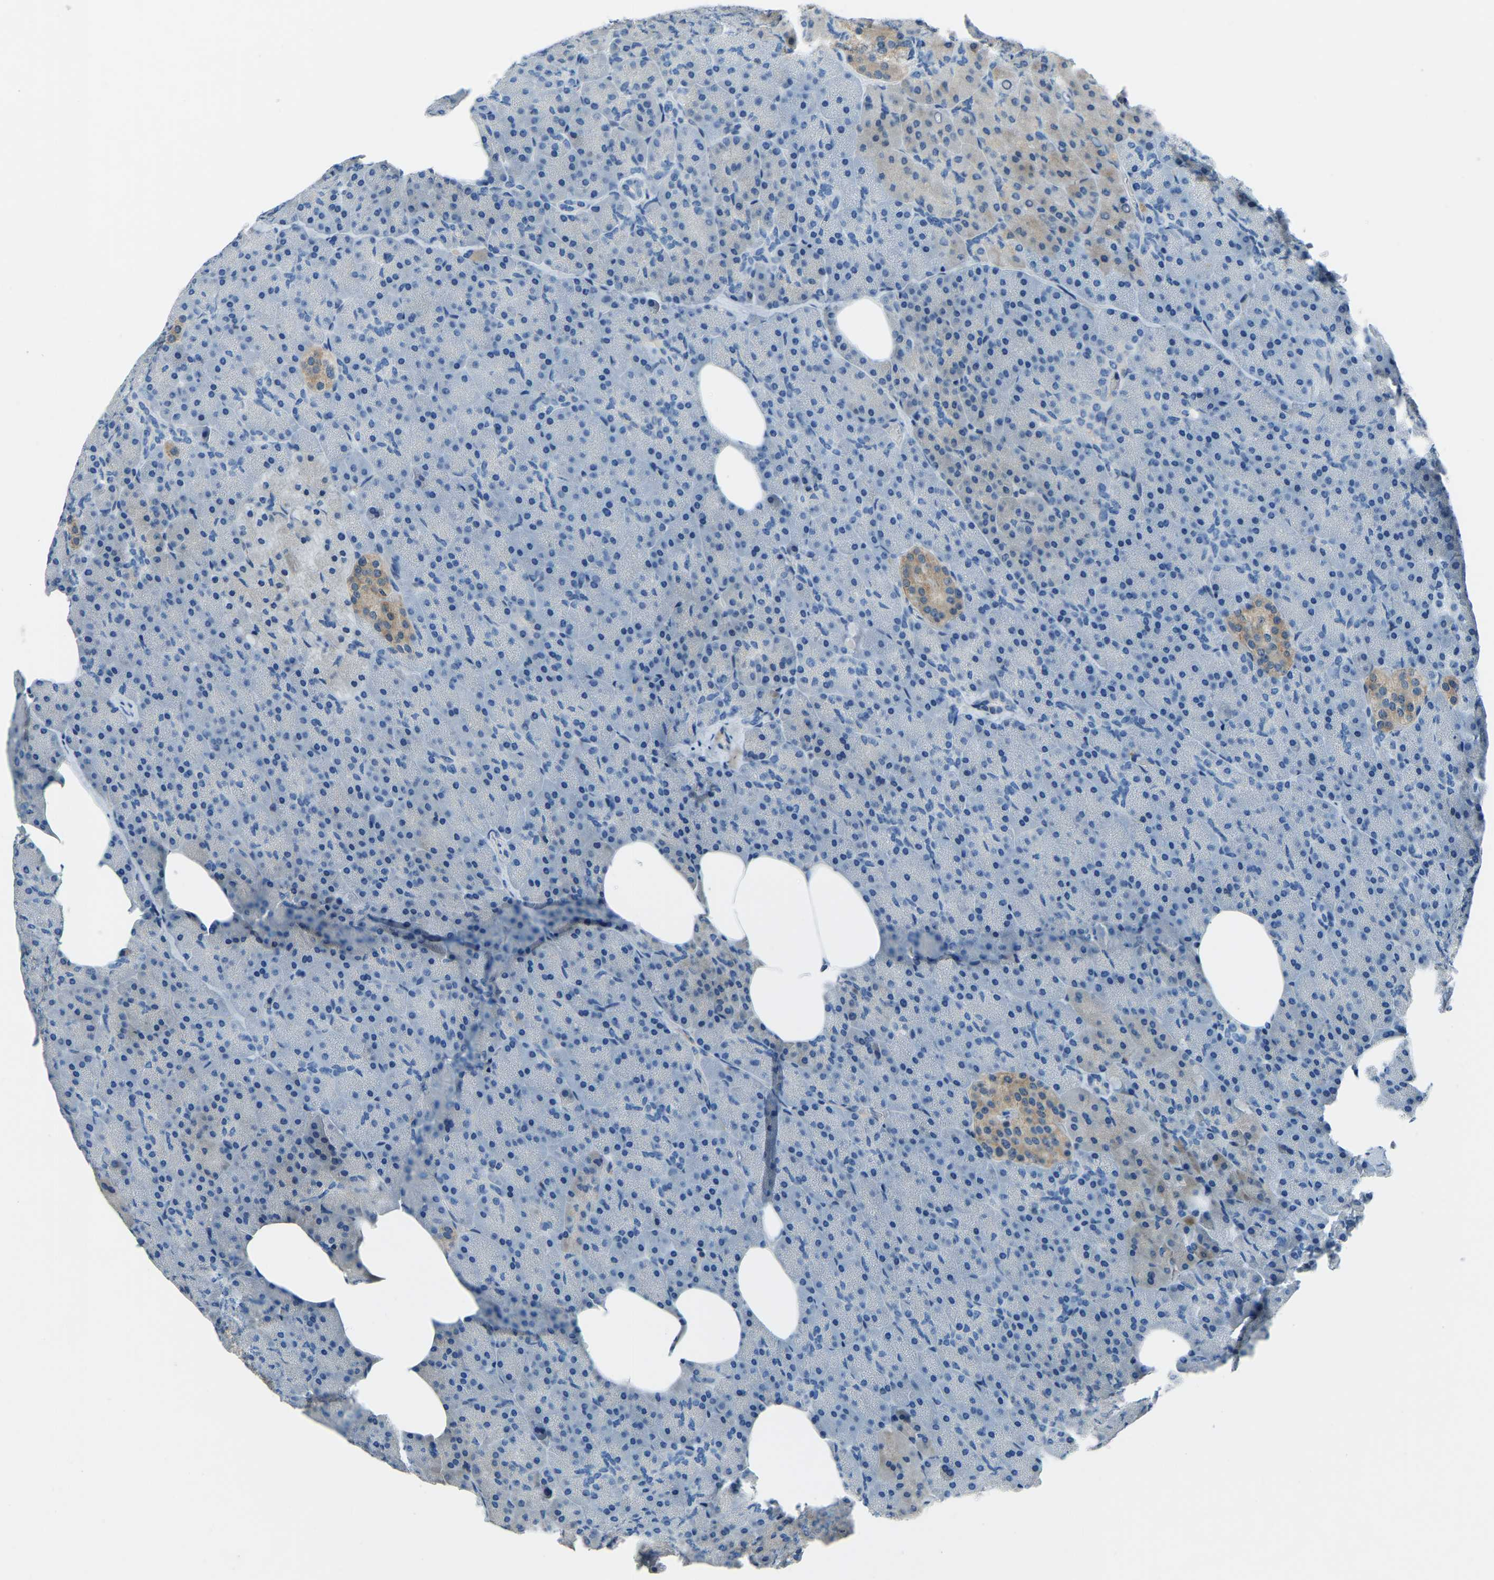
{"staining": {"intensity": "weak", "quantity": "<25%", "location": "cytoplasmic/membranous"}, "tissue": "pancreas", "cell_type": "Exocrine glandular cells", "image_type": "normal", "snomed": [{"axis": "morphology", "description": "Normal tissue, NOS"}, {"axis": "topography", "description": "Pancreas"}], "caption": "Immunohistochemistry (IHC) micrograph of benign pancreas: human pancreas stained with DAB (3,3'-diaminobenzidine) displays no significant protein staining in exocrine glandular cells. The staining is performed using DAB (3,3'-diaminobenzidine) brown chromogen with nuclei counter-stained in using hematoxylin.", "gene": "XIRP1", "patient": {"sex": "female", "age": 35}}